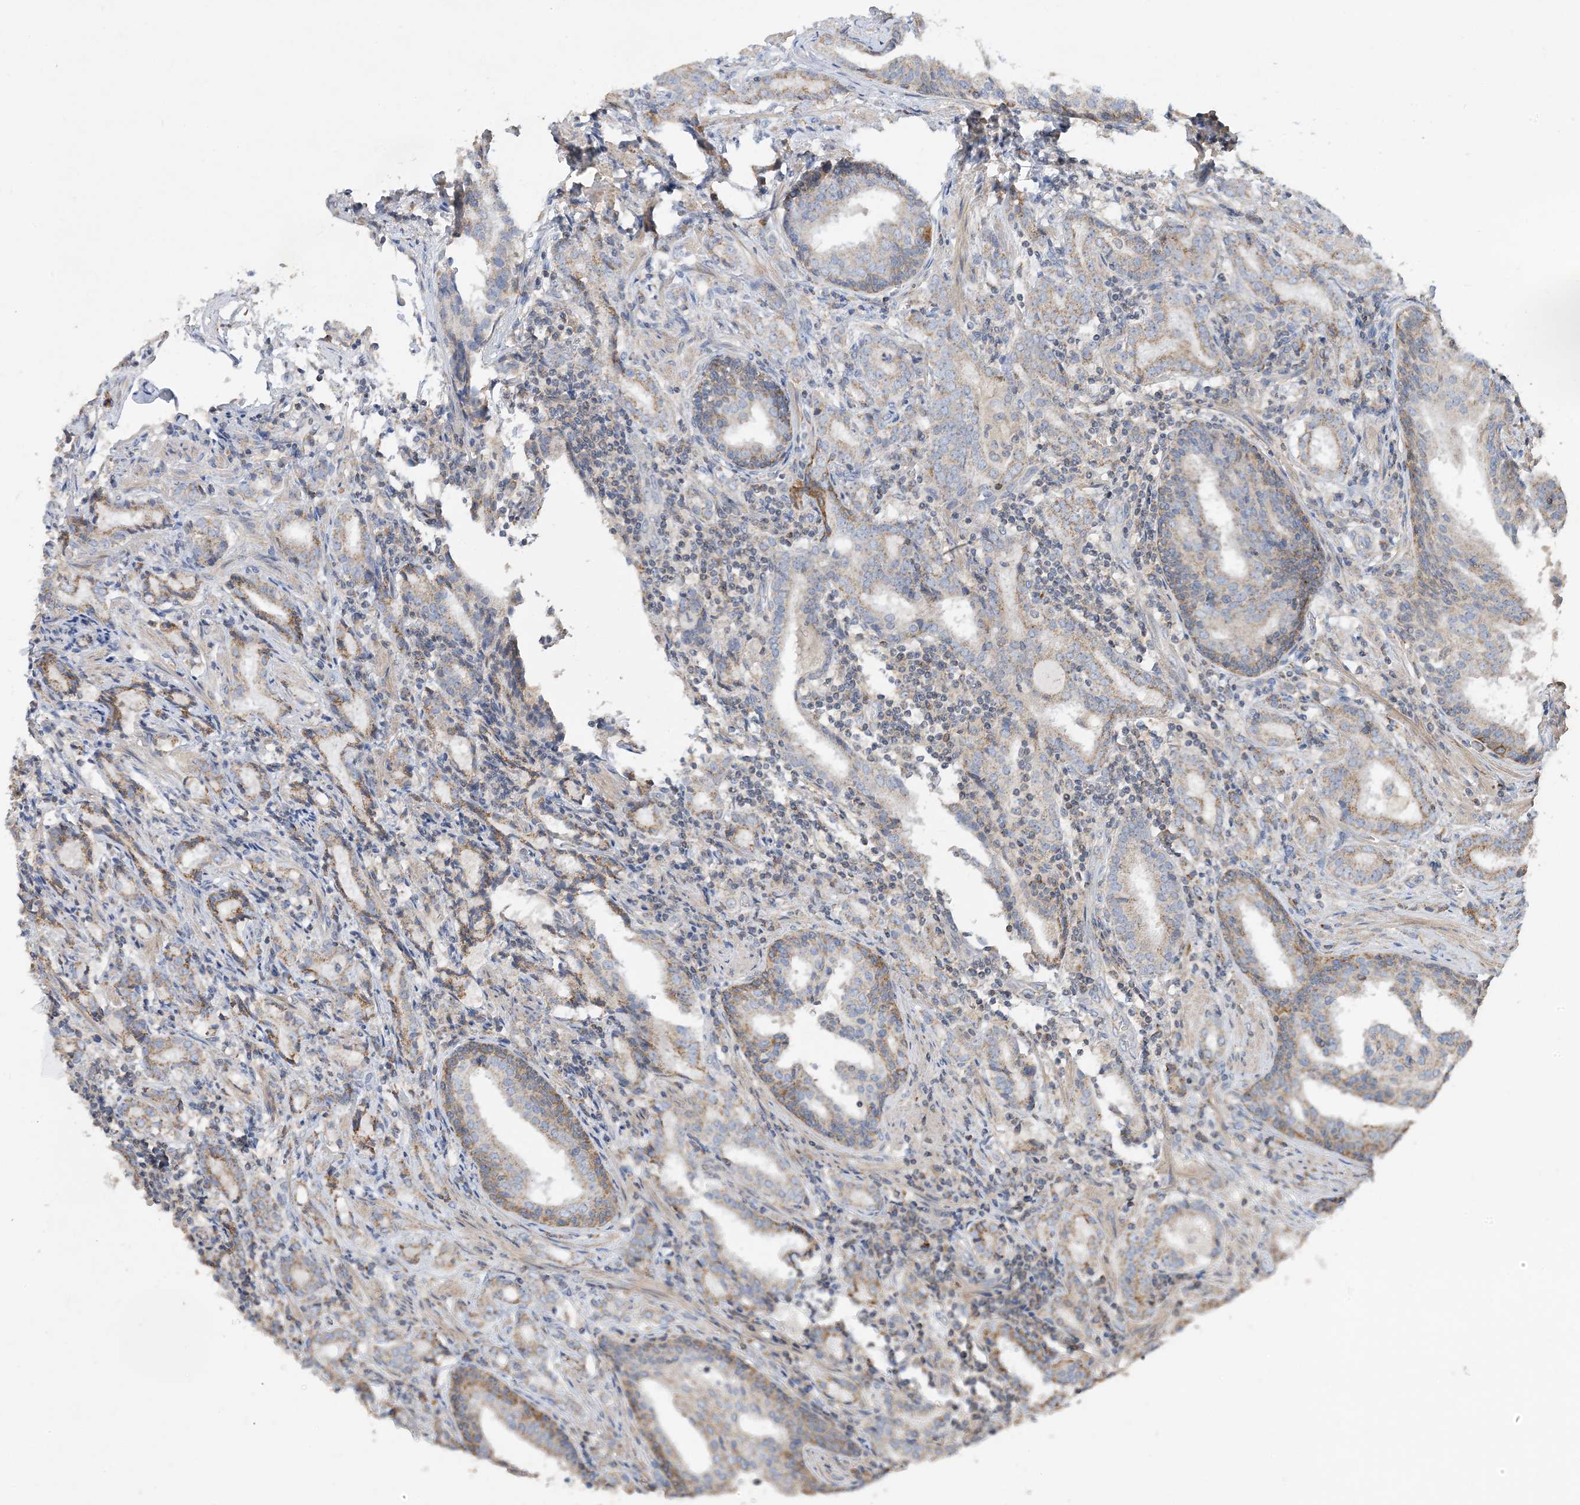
{"staining": {"intensity": "weak", "quantity": "25%-75%", "location": "cytoplasmic/membranous"}, "tissue": "prostate cancer", "cell_type": "Tumor cells", "image_type": "cancer", "snomed": [{"axis": "morphology", "description": "Adenocarcinoma, High grade"}, {"axis": "topography", "description": "Prostate"}], "caption": "Weak cytoplasmic/membranous protein positivity is seen in about 25%-75% of tumor cells in high-grade adenocarcinoma (prostate). (IHC, brightfield microscopy, high magnification).", "gene": "ECHDC1", "patient": {"sex": "male", "age": 63}}